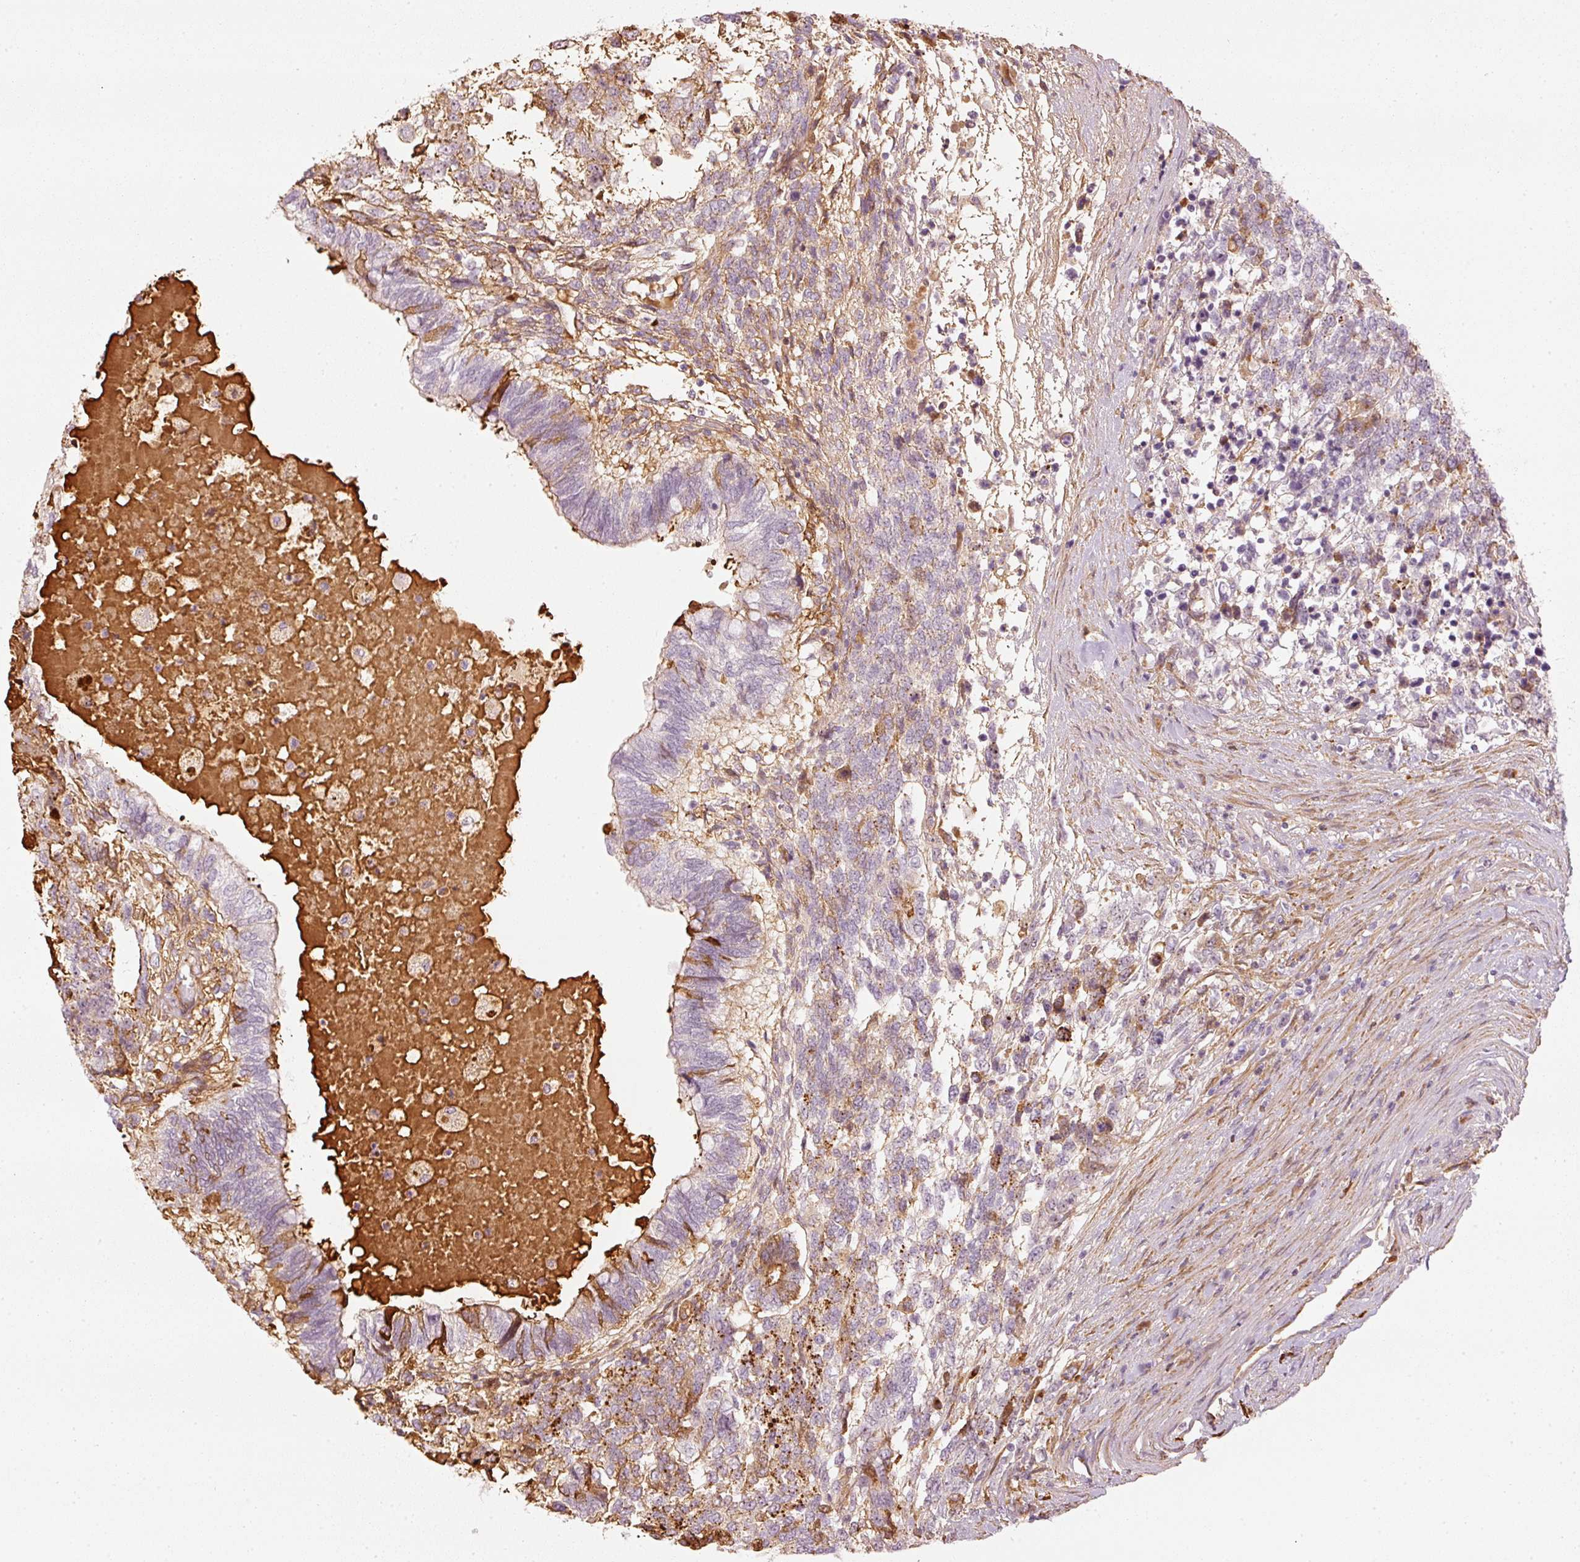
{"staining": {"intensity": "moderate", "quantity": "<25%", "location": "cytoplasmic/membranous"}, "tissue": "testis cancer", "cell_type": "Tumor cells", "image_type": "cancer", "snomed": [{"axis": "morphology", "description": "Carcinoma, Embryonal, NOS"}, {"axis": "topography", "description": "Testis"}], "caption": "A high-resolution micrograph shows IHC staining of testis cancer, which exhibits moderate cytoplasmic/membranous staining in approximately <25% of tumor cells. (IHC, brightfield microscopy, high magnification).", "gene": "VCAM1", "patient": {"sex": "male", "age": 23}}